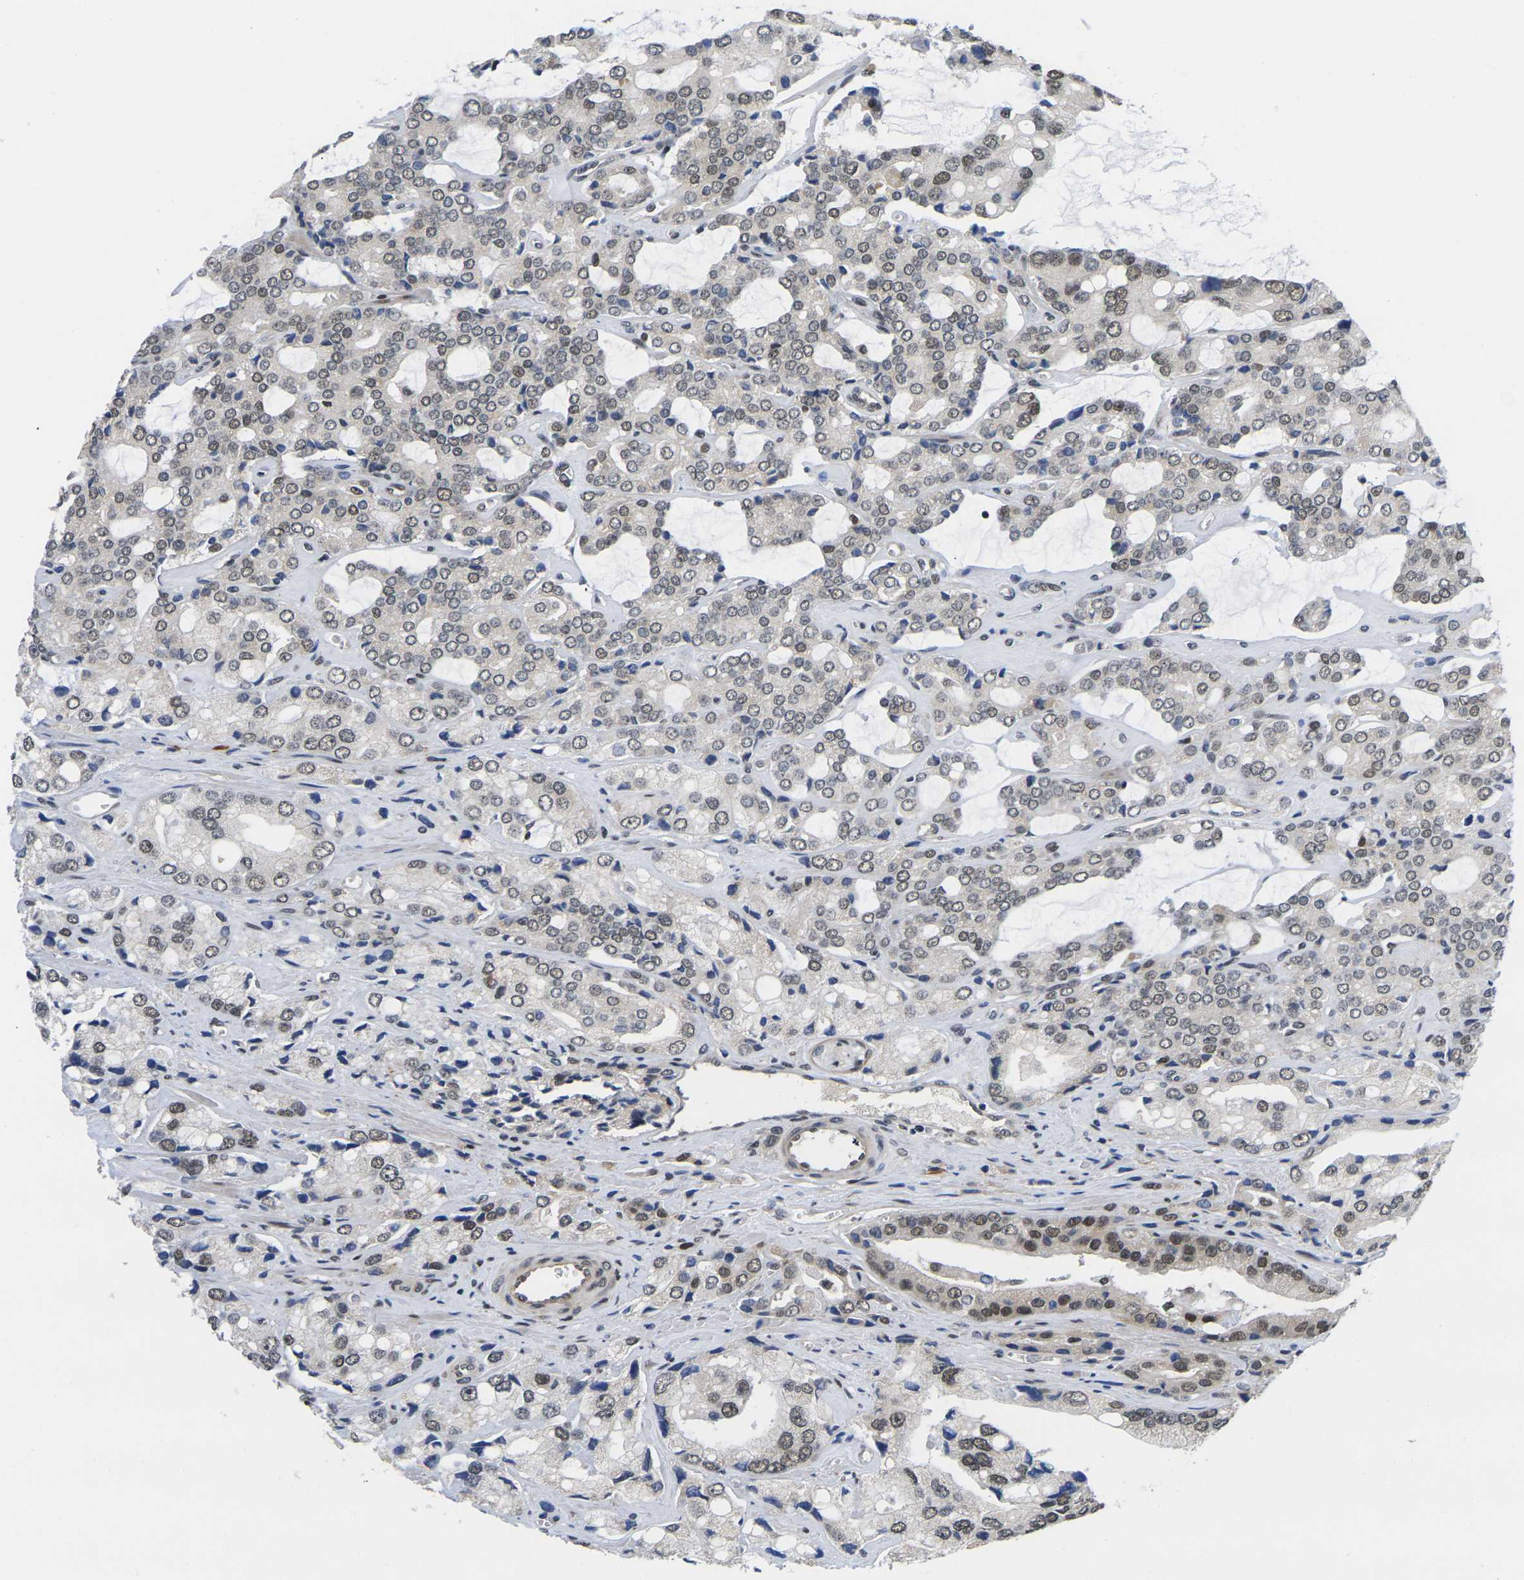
{"staining": {"intensity": "moderate", "quantity": ">75%", "location": "nuclear"}, "tissue": "prostate cancer", "cell_type": "Tumor cells", "image_type": "cancer", "snomed": [{"axis": "morphology", "description": "Adenocarcinoma, High grade"}, {"axis": "topography", "description": "Prostate"}], "caption": "Moderate nuclear staining is appreciated in approximately >75% of tumor cells in prostate cancer (adenocarcinoma (high-grade)). (DAB IHC, brown staining for protein, blue staining for nuclei).", "gene": "RBM7", "patient": {"sex": "male", "age": 67}}